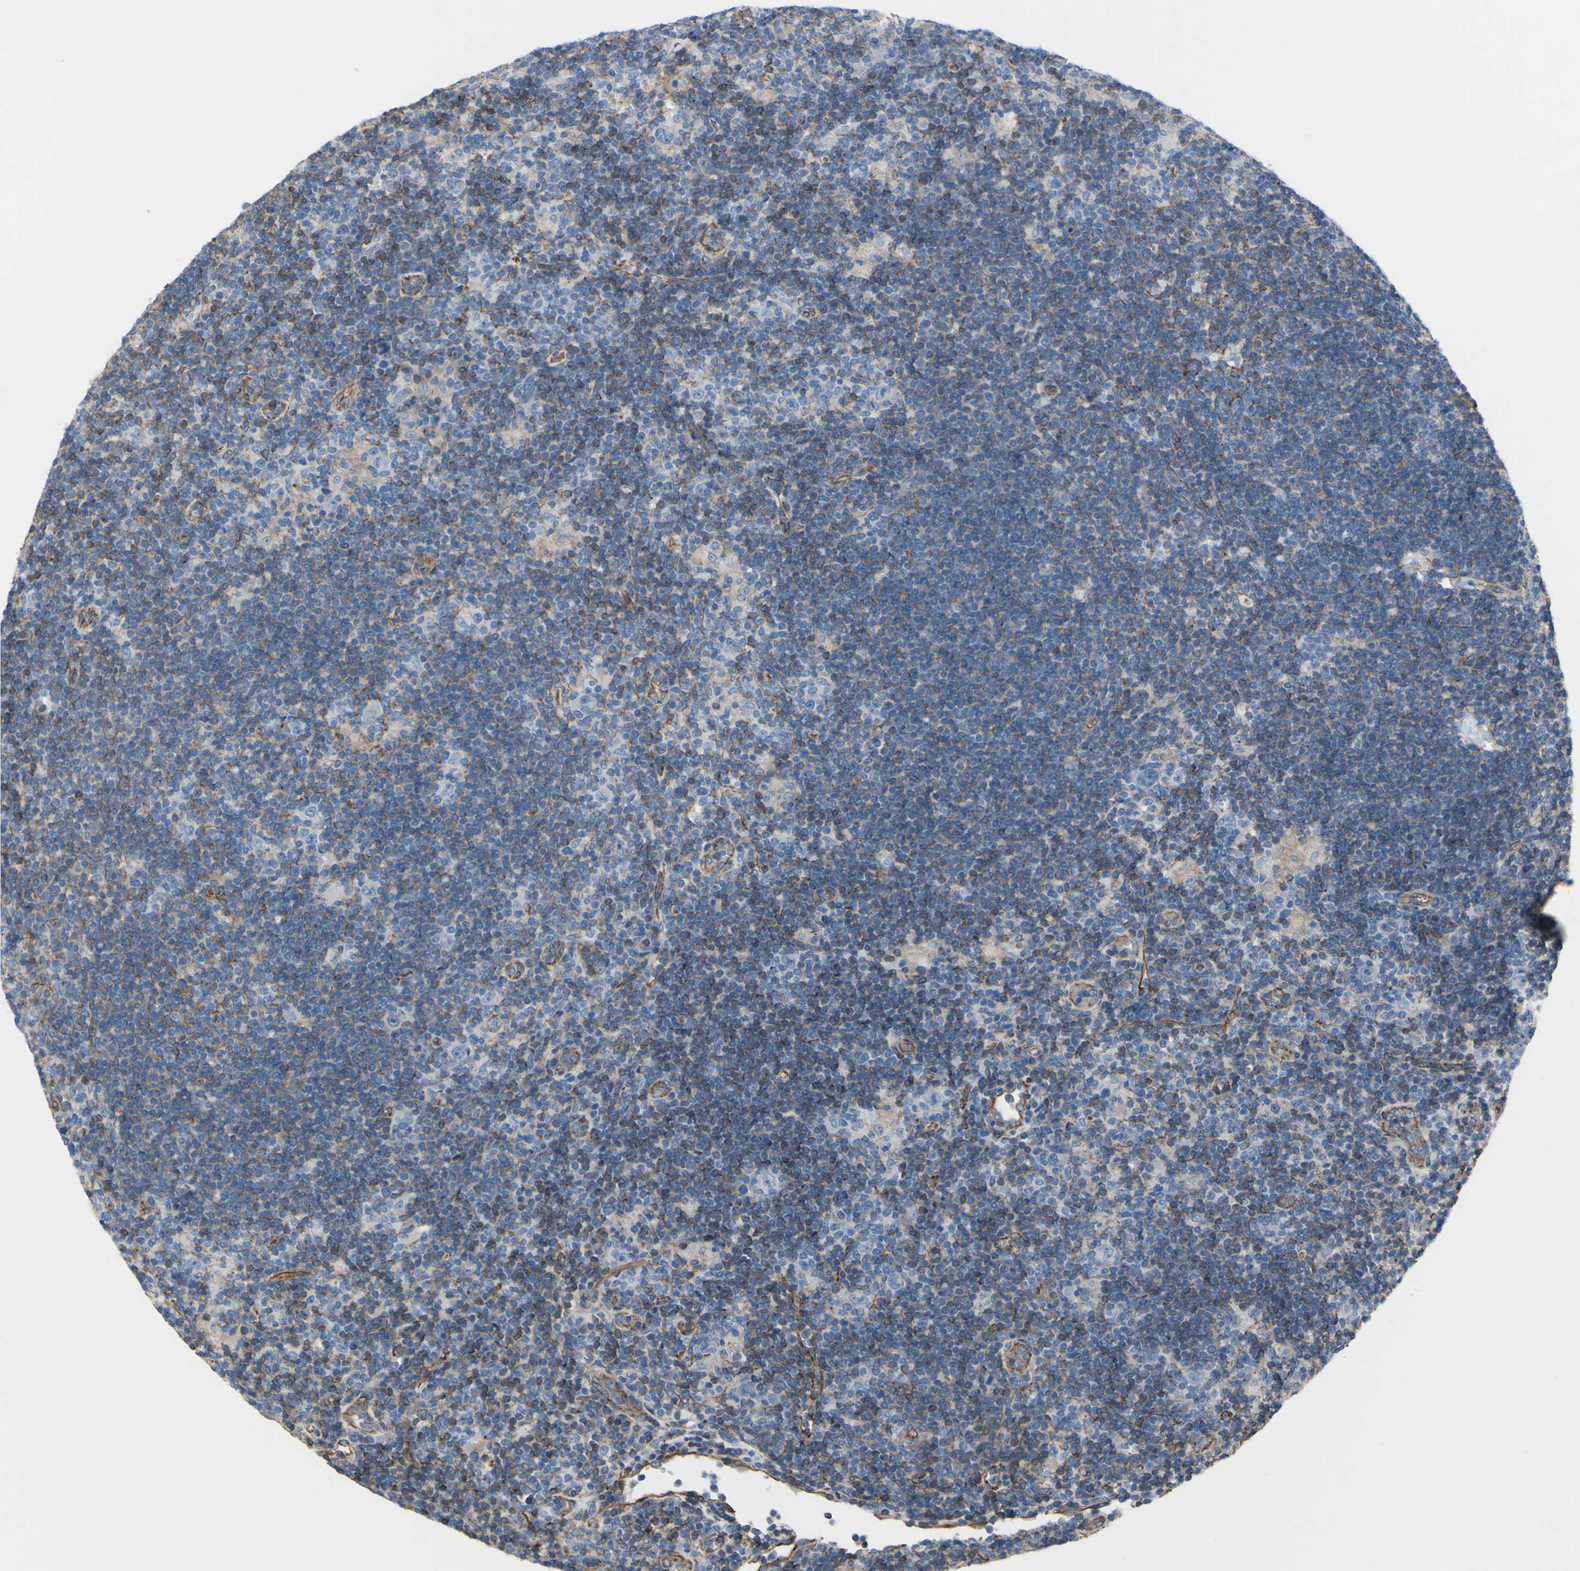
{"staining": {"intensity": "weak", "quantity": ">75%", "location": "cytoplasmic/membranous"}, "tissue": "lymphoma", "cell_type": "Tumor cells", "image_type": "cancer", "snomed": [{"axis": "morphology", "description": "Hodgkin's disease, NOS"}, {"axis": "topography", "description": "Lymph node"}], "caption": "Protein staining reveals weak cytoplasmic/membranous staining in about >75% of tumor cells in Hodgkin's disease. Nuclei are stained in blue.", "gene": "TPBG", "patient": {"sex": "female", "age": 57}}